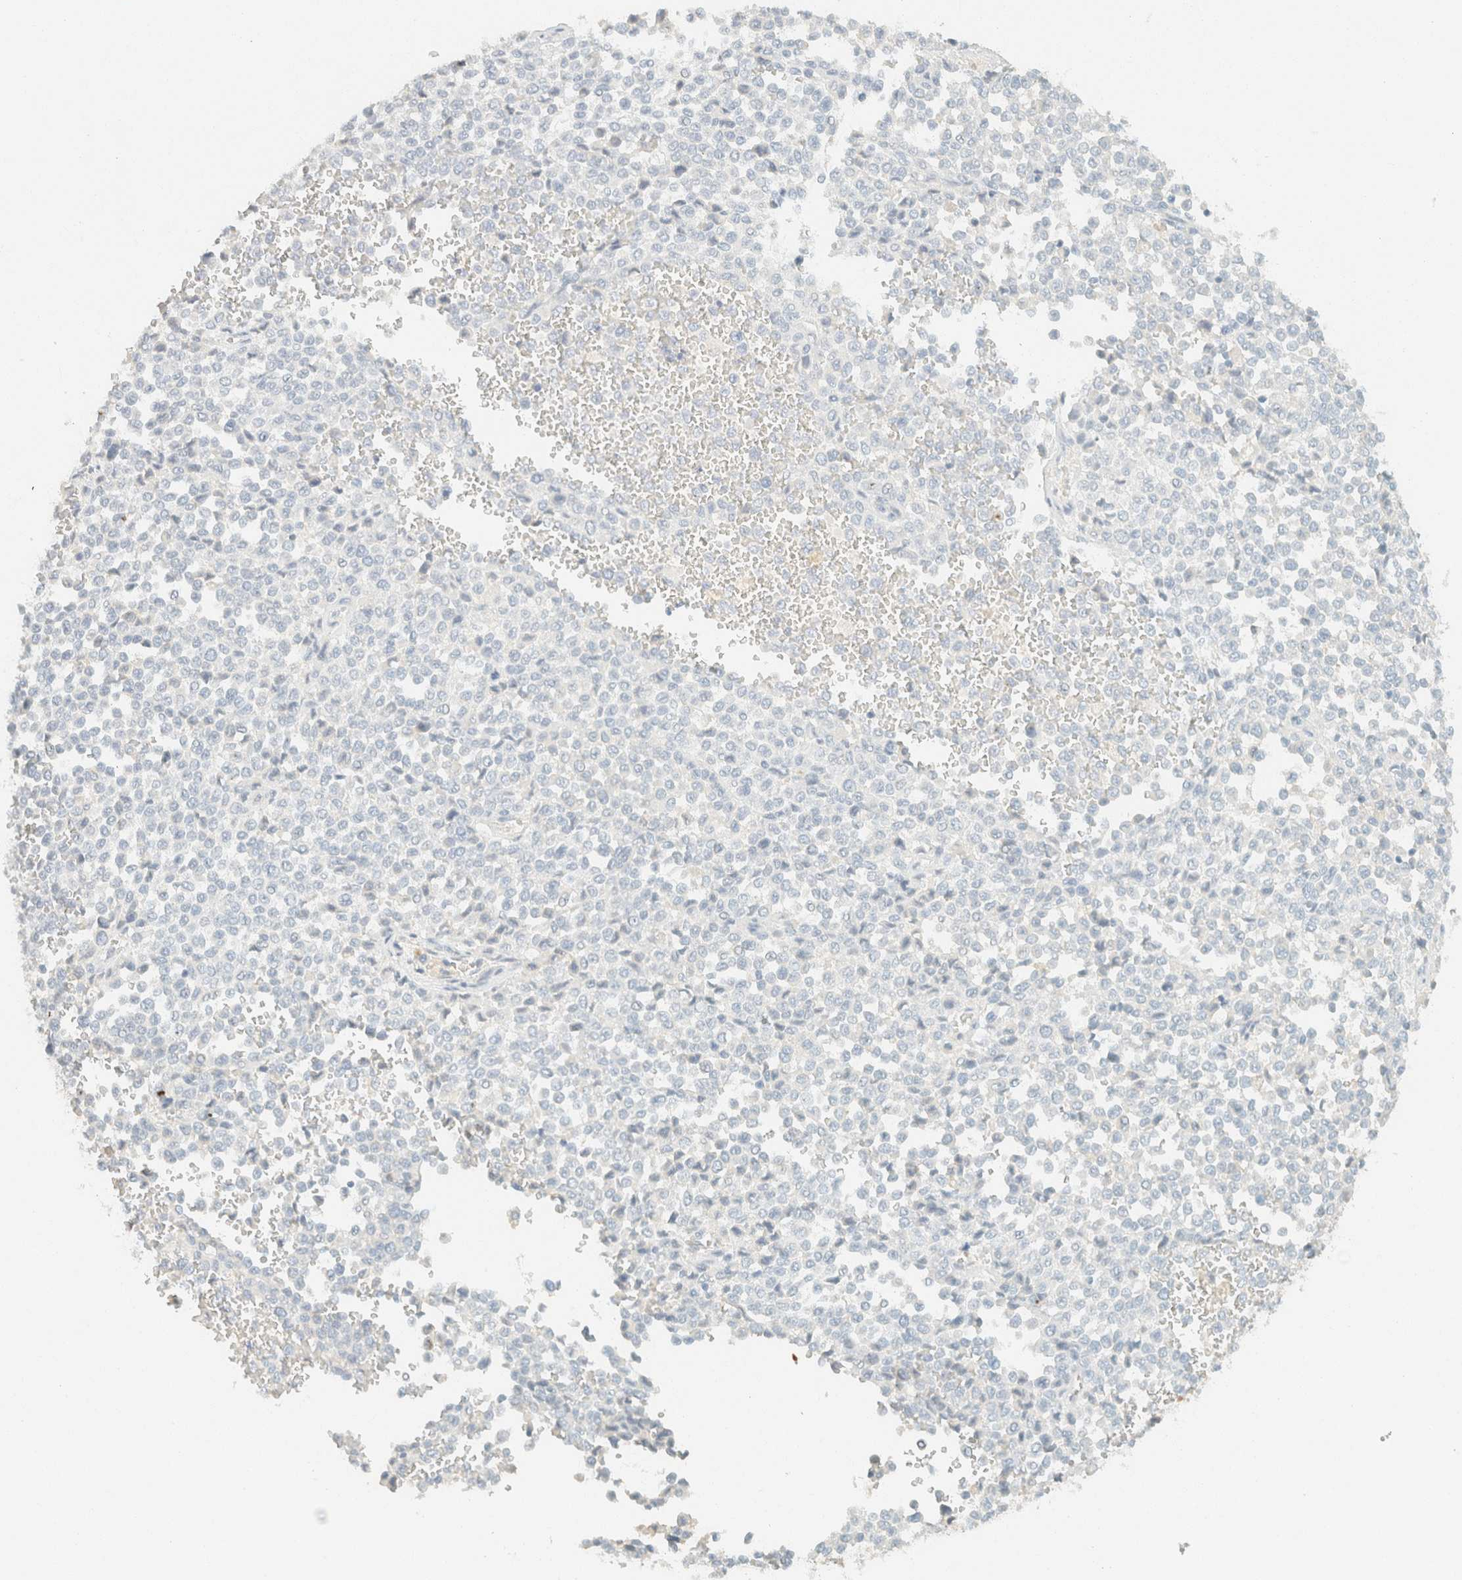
{"staining": {"intensity": "negative", "quantity": "none", "location": "none"}, "tissue": "melanoma", "cell_type": "Tumor cells", "image_type": "cancer", "snomed": [{"axis": "morphology", "description": "Malignant melanoma, Metastatic site"}, {"axis": "topography", "description": "Pancreas"}], "caption": "High magnification brightfield microscopy of melanoma stained with DAB (brown) and counterstained with hematoxylin (blue): tumor cells show no significant staining.", "gene": "GPA33", "patient": {"sex": "female", "age": 30}}